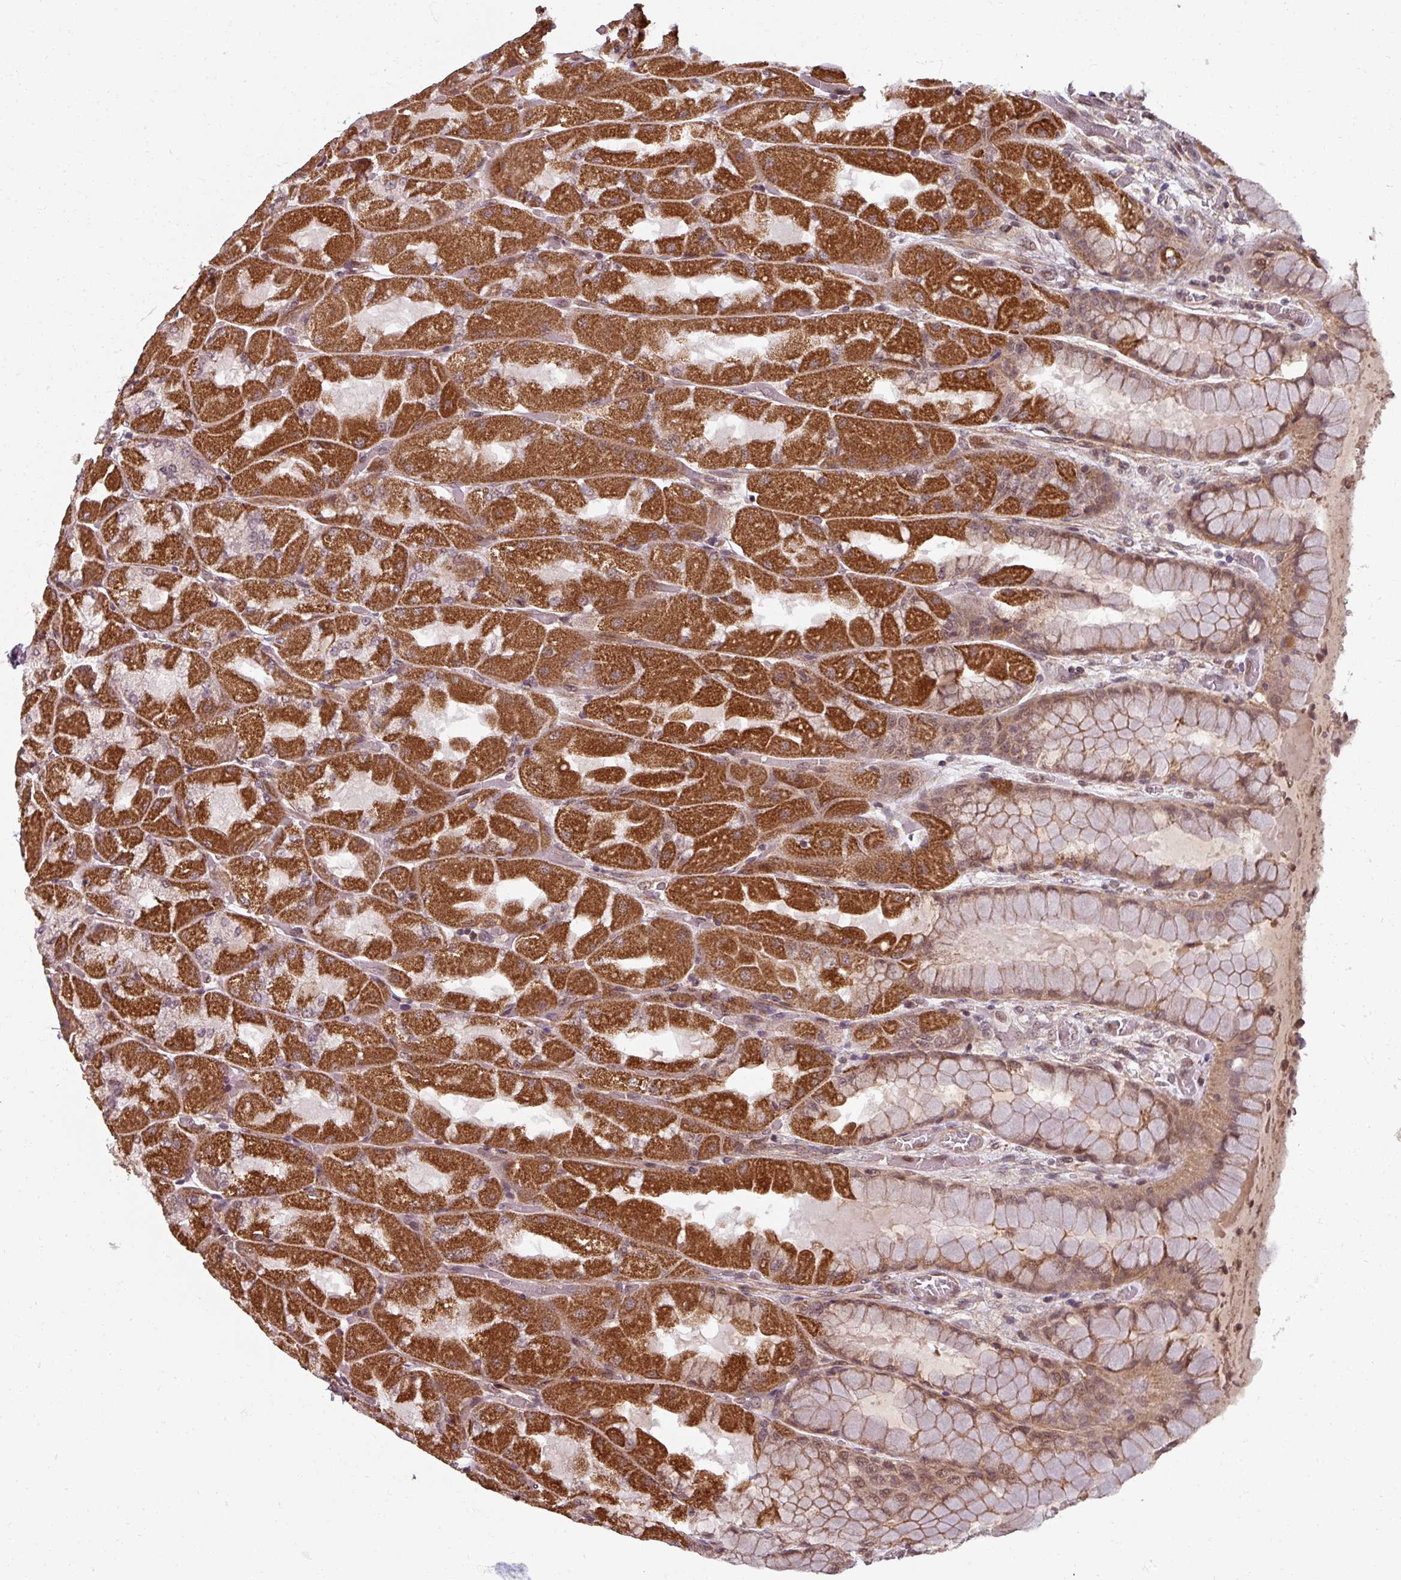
{"staining": {"intensity": "moderate", "quantity": ">75%", "location": "cytoplasmic/membranous,nuclear"}, "tissue": "stomach", "cell_type": "Glandular cells", "image_type": "normal", "snomed": [{"axis": "morphology", "description": "Normal tissue, NOS"}, {"axis": "topography", "description": "Stomach"}], "caption": "Brown immunohistochemical staining in benign human stomach shows moderate cytoplasmic/membranous,nuclear expression in about >75% of glandular cells. Nuclei are stained in blue.", "gene": "SWI5", "patient": {"sex": "female", "age": 61}}